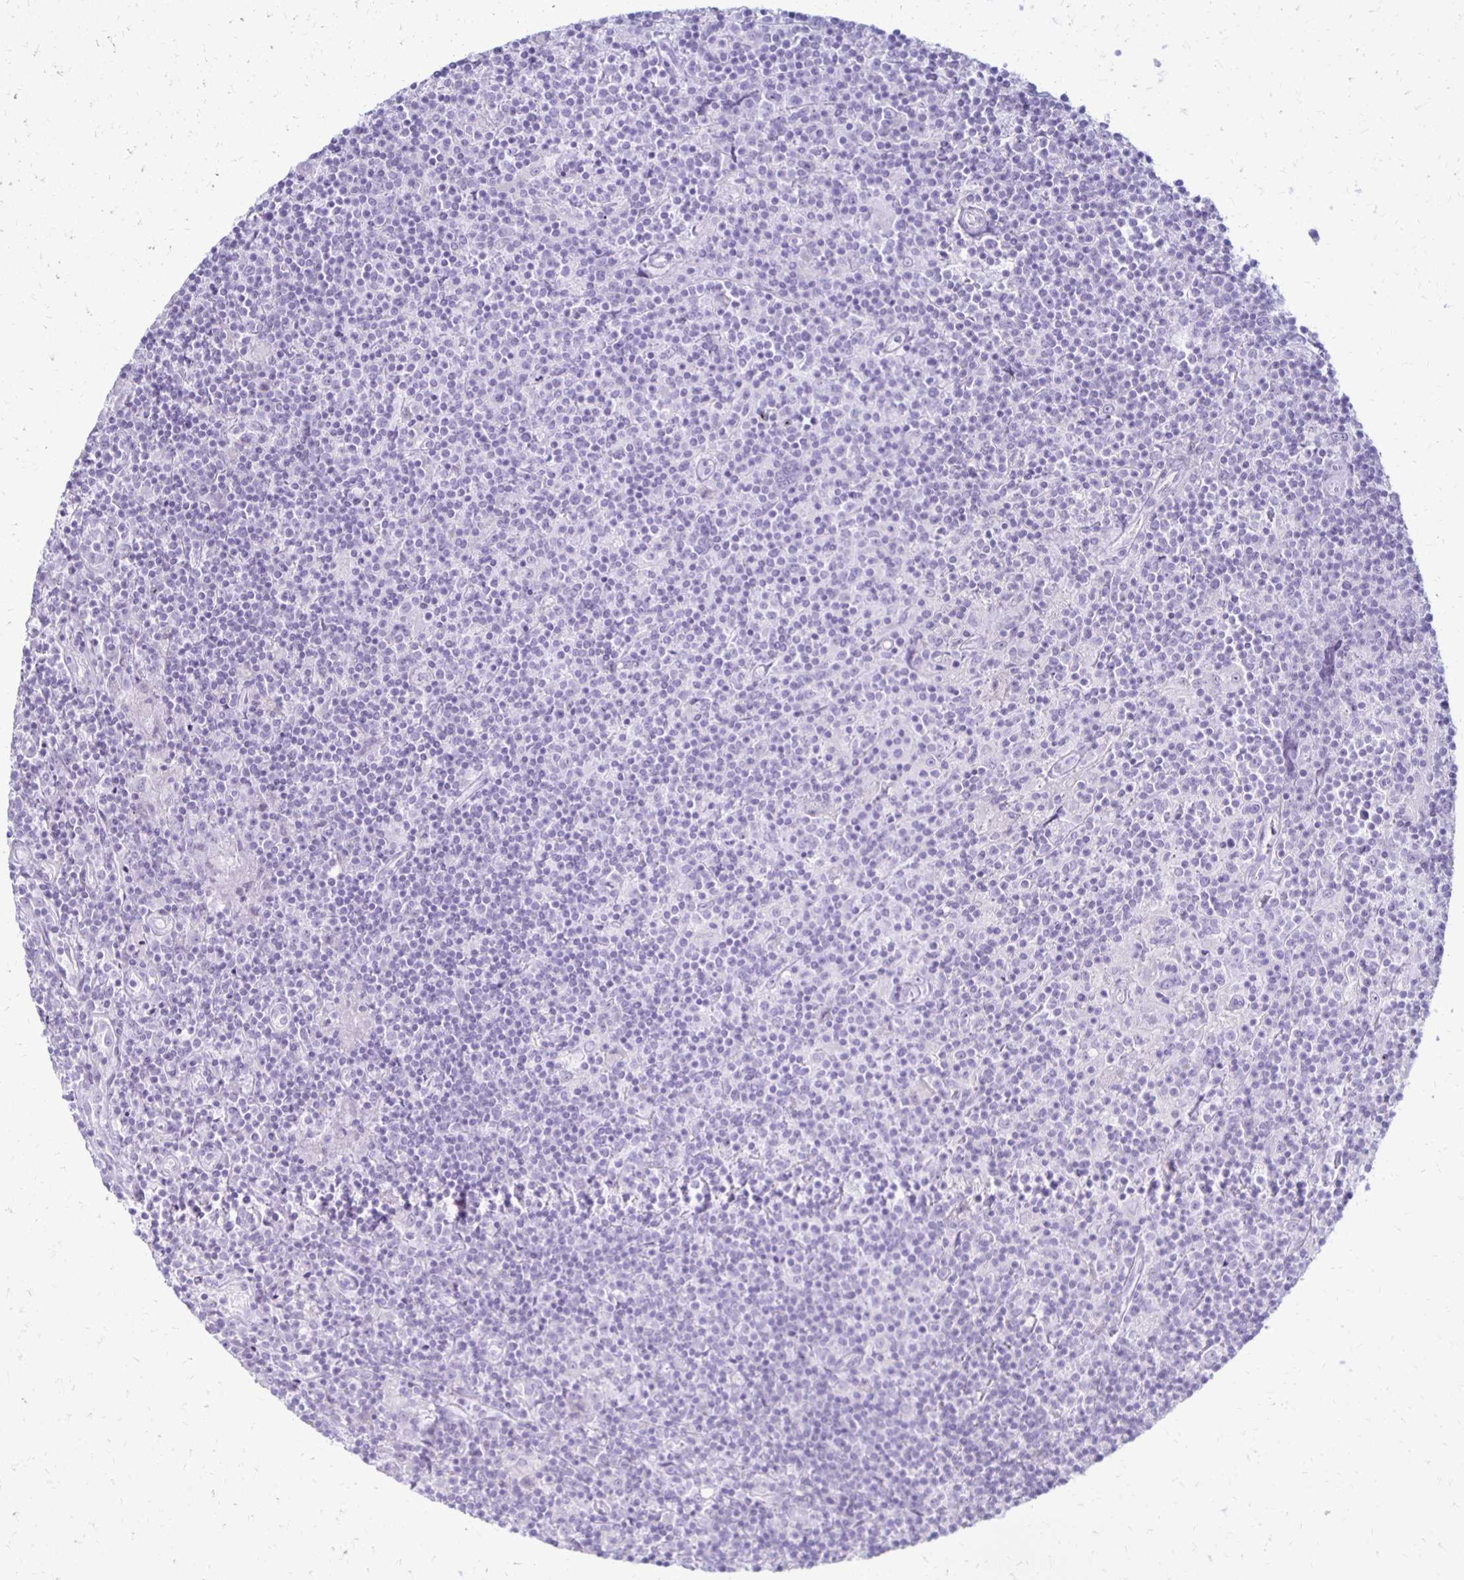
{"staining": {"intensity": "negative", "quantity": "none", "location": "none"}, "tissue": "lymphoma", "cell_type": "Tumor cells", "image_type": "cancer", "snomed": [{"axis": "morphology", "description": "Hodgkin's disease, NOS"}, {"axis": "topography", "description": "Lymph node"}], "caption": "High magnification brightfield microscopy of Hodgkin's disease stained with DAB (brown) and counterstained with hematoxylin (blue): tumor cells show no significant expression.", "gene": "RYR1", "patient": {"sex": "male", "age": 40}}